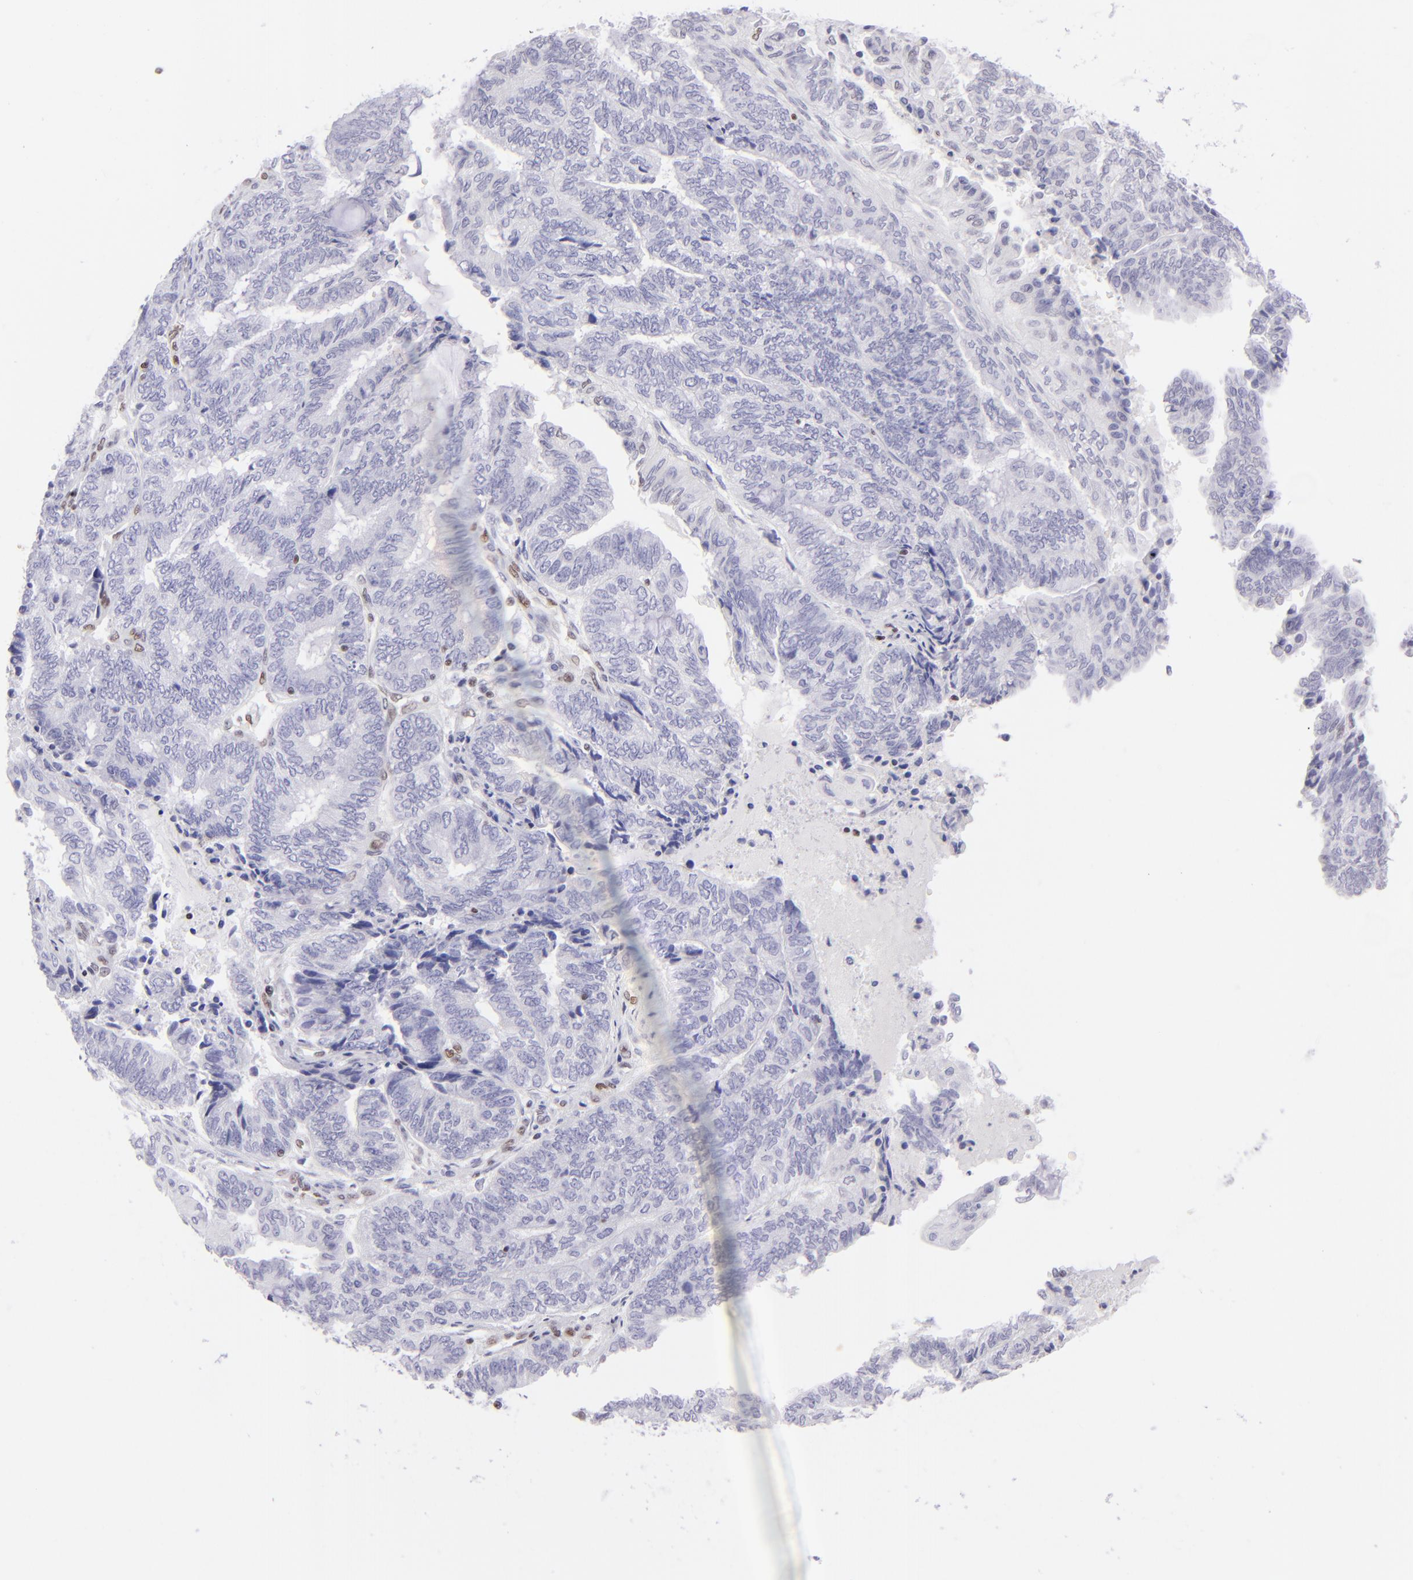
{"staining": {"intensity": "negative", "quantity": "none", "location": "none"}, "tissue": "endometrial cancer", "cell_type": "Tumor cells", "image_type": "cancer", "snomed": [{"axis": "morphology", "description": "Adenocarcinoma, NOS"}, {"axis": "topography", "description": "Uterus"}, {"axis": "topography", "description": "Endometrium"}], "caption": "Immunohistochemistry (IHC) of human adenocarcinoma (endometrial) exhibits no staining in tumor cells.", "gene": "ETS1", "patient": {"sex": "female", "age": 70}}